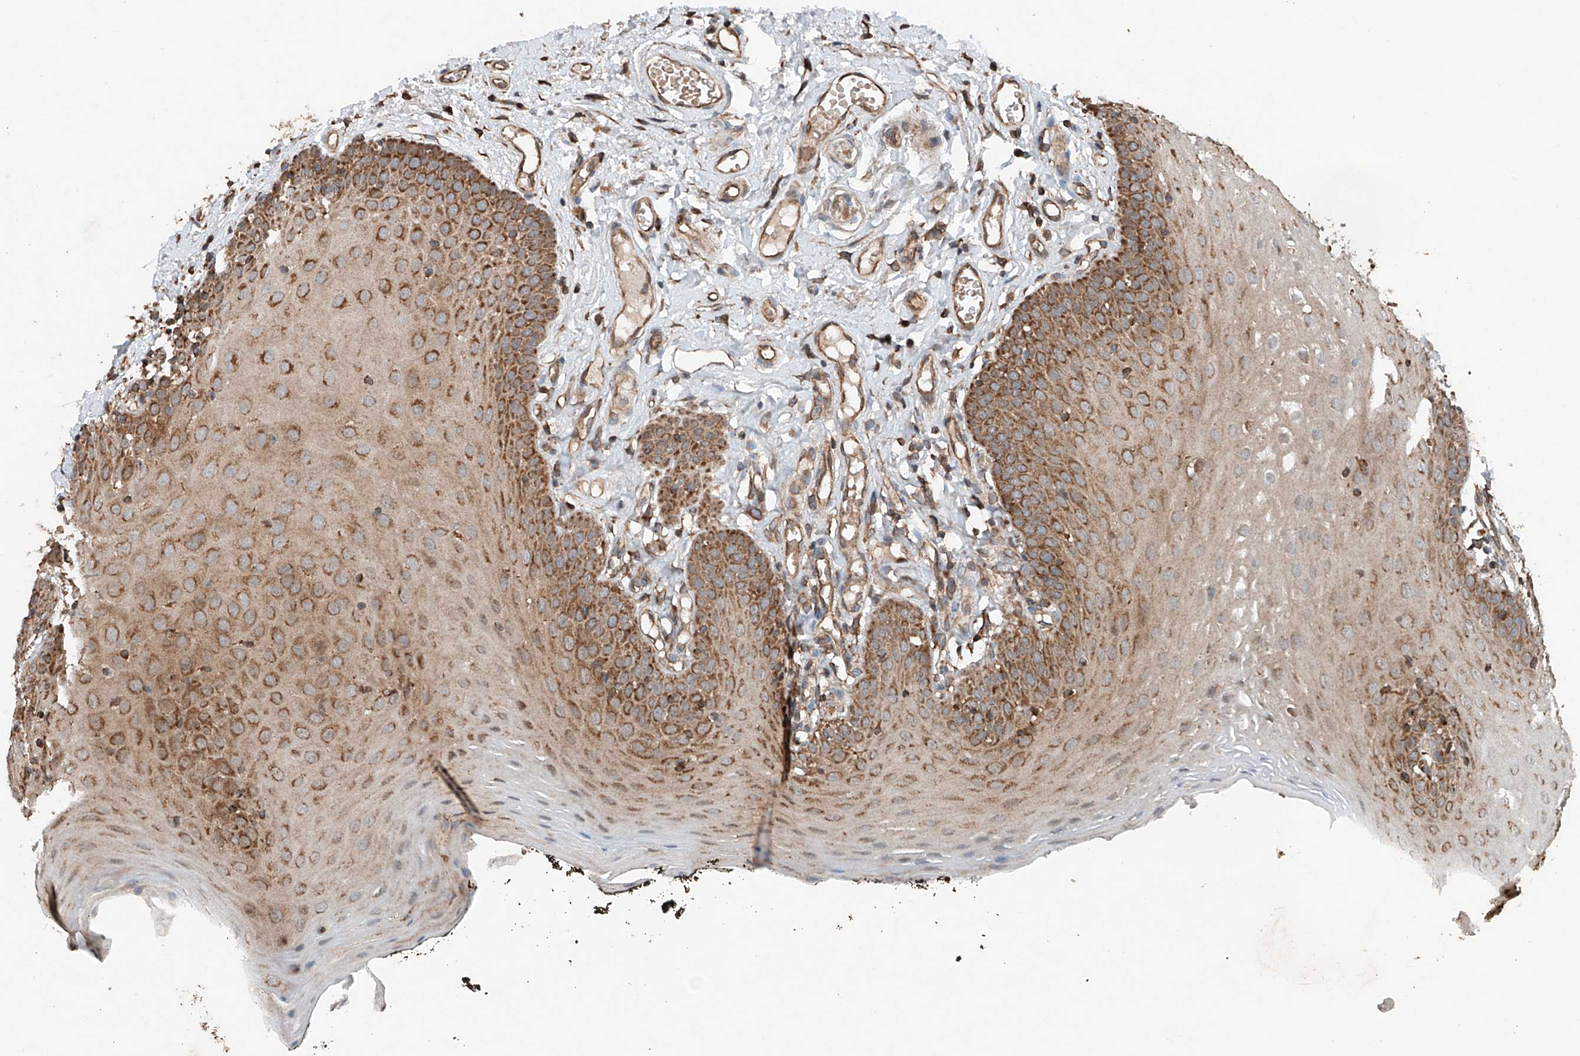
{"staining": {"intensity": "moderate", "quantity": ">75%", "location": "cytoplasmic/membranous"}, "tissue": "oral mucosa", "cell_type": "Squamous epithelial cells", "image_type": "normal", "snomed": [{"axis": "morphology", "description": "Normal tissue, NOS"}, {"axis": "topography", "description": "Oral tissue"}], "caption": "Immunohistochemistry (IHC) of benign human oral mucosa displays medium levels of moderate cytoplasmic/membranous positivity in about >75% of squamous epithelial cells.", "gene": "AP4B1", "patient": {"sex": "male", "age": 74}}